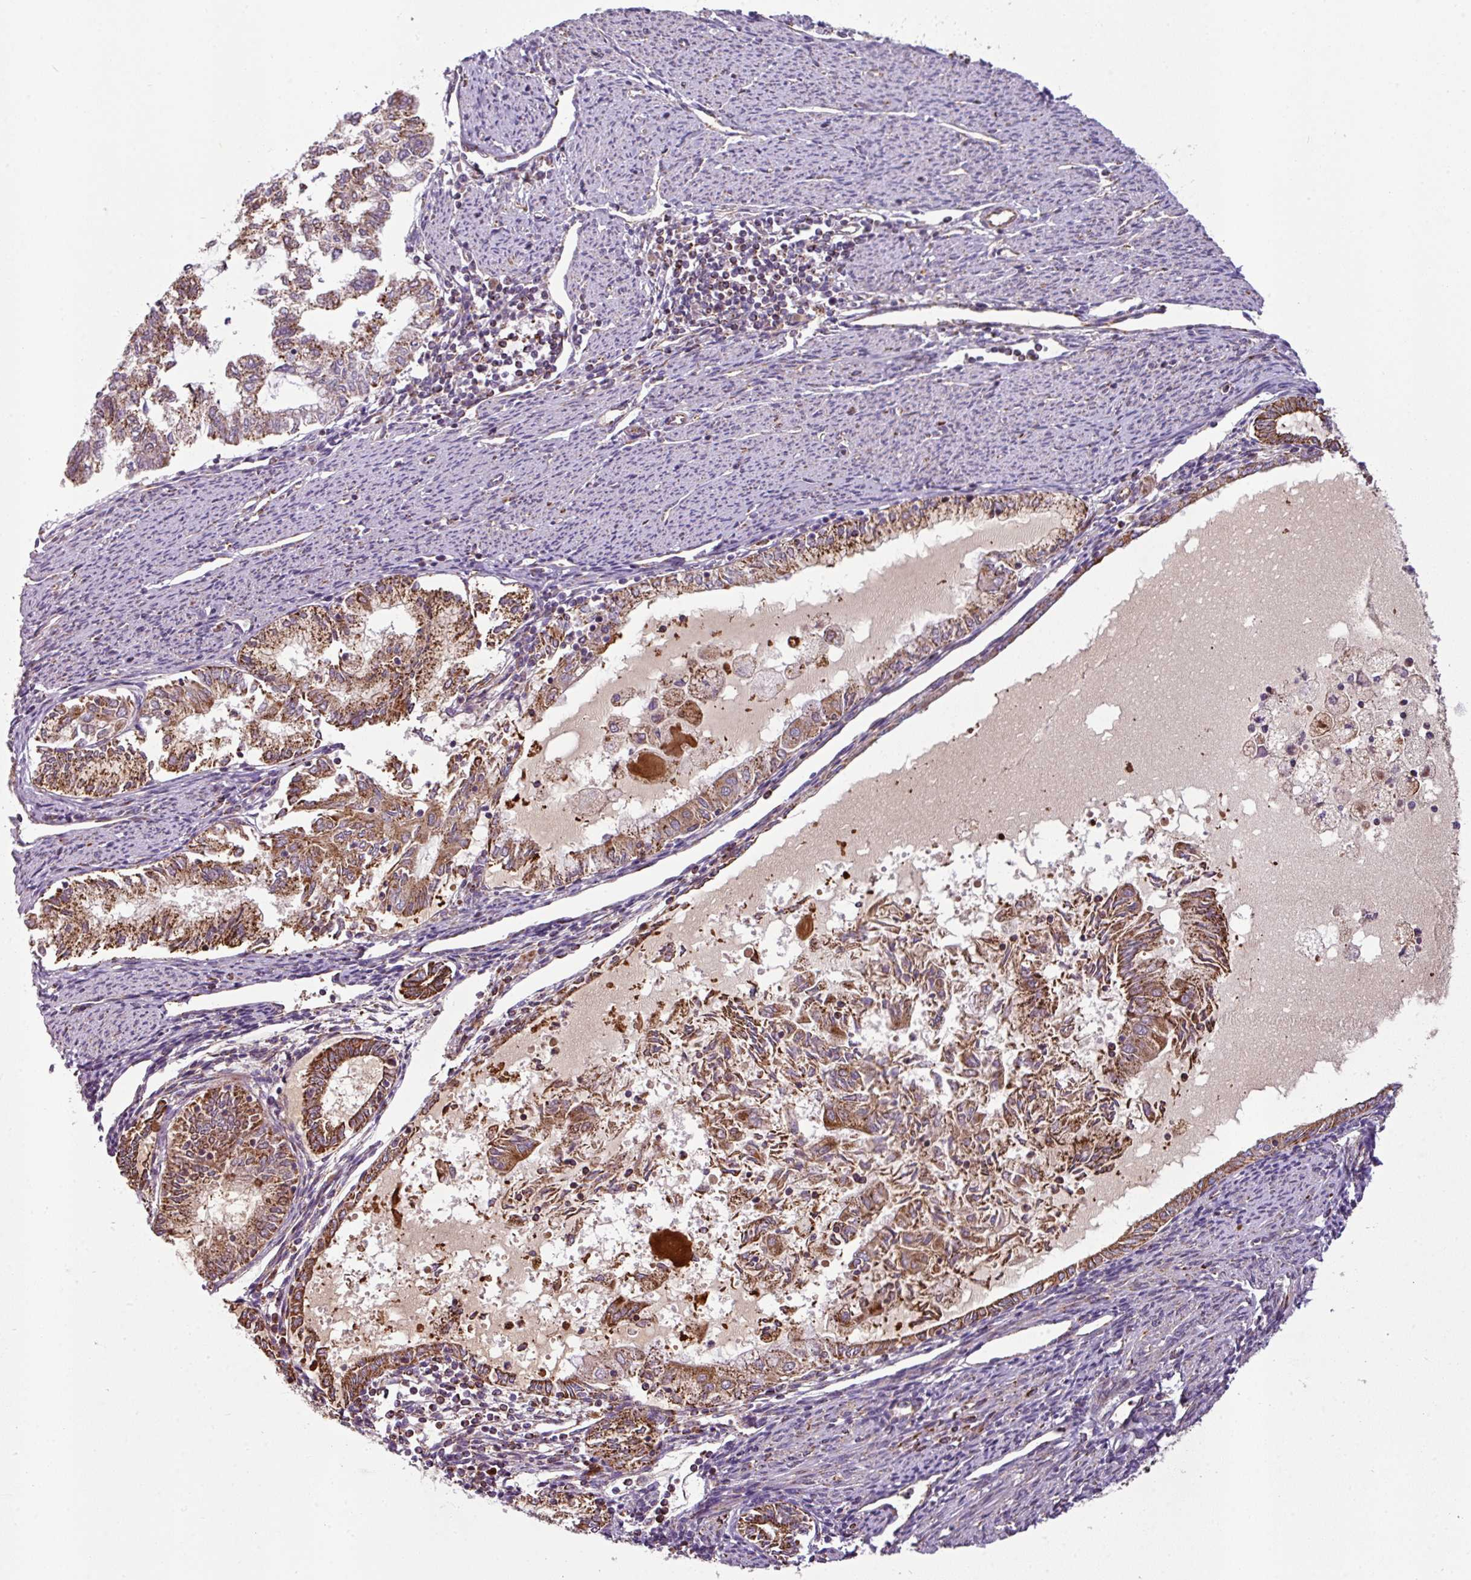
{"staining": {"intensity": "moderate", "quantity": ">75%", "location": "cytoplasmic/membranous"}, "tissue": "endometrial cancer", "cell_type": "Tumor cells", "image_type": "cancer", "snomed": [{"axis": "morphology", "description": "Adenocarcinoma, NOS"}, {"axis": "topography", "description": "Endometrium"}], "caption": "Moderate cytoplasmic/membranous expression is seen in approximately >75% of tumor cells in adenocarcinoma (endometrial). Ihc stains the protein in brown and the nuclei are stained blue.", "gene": "PRELID3B", "patient": {"sex": "female", "age": 79}}